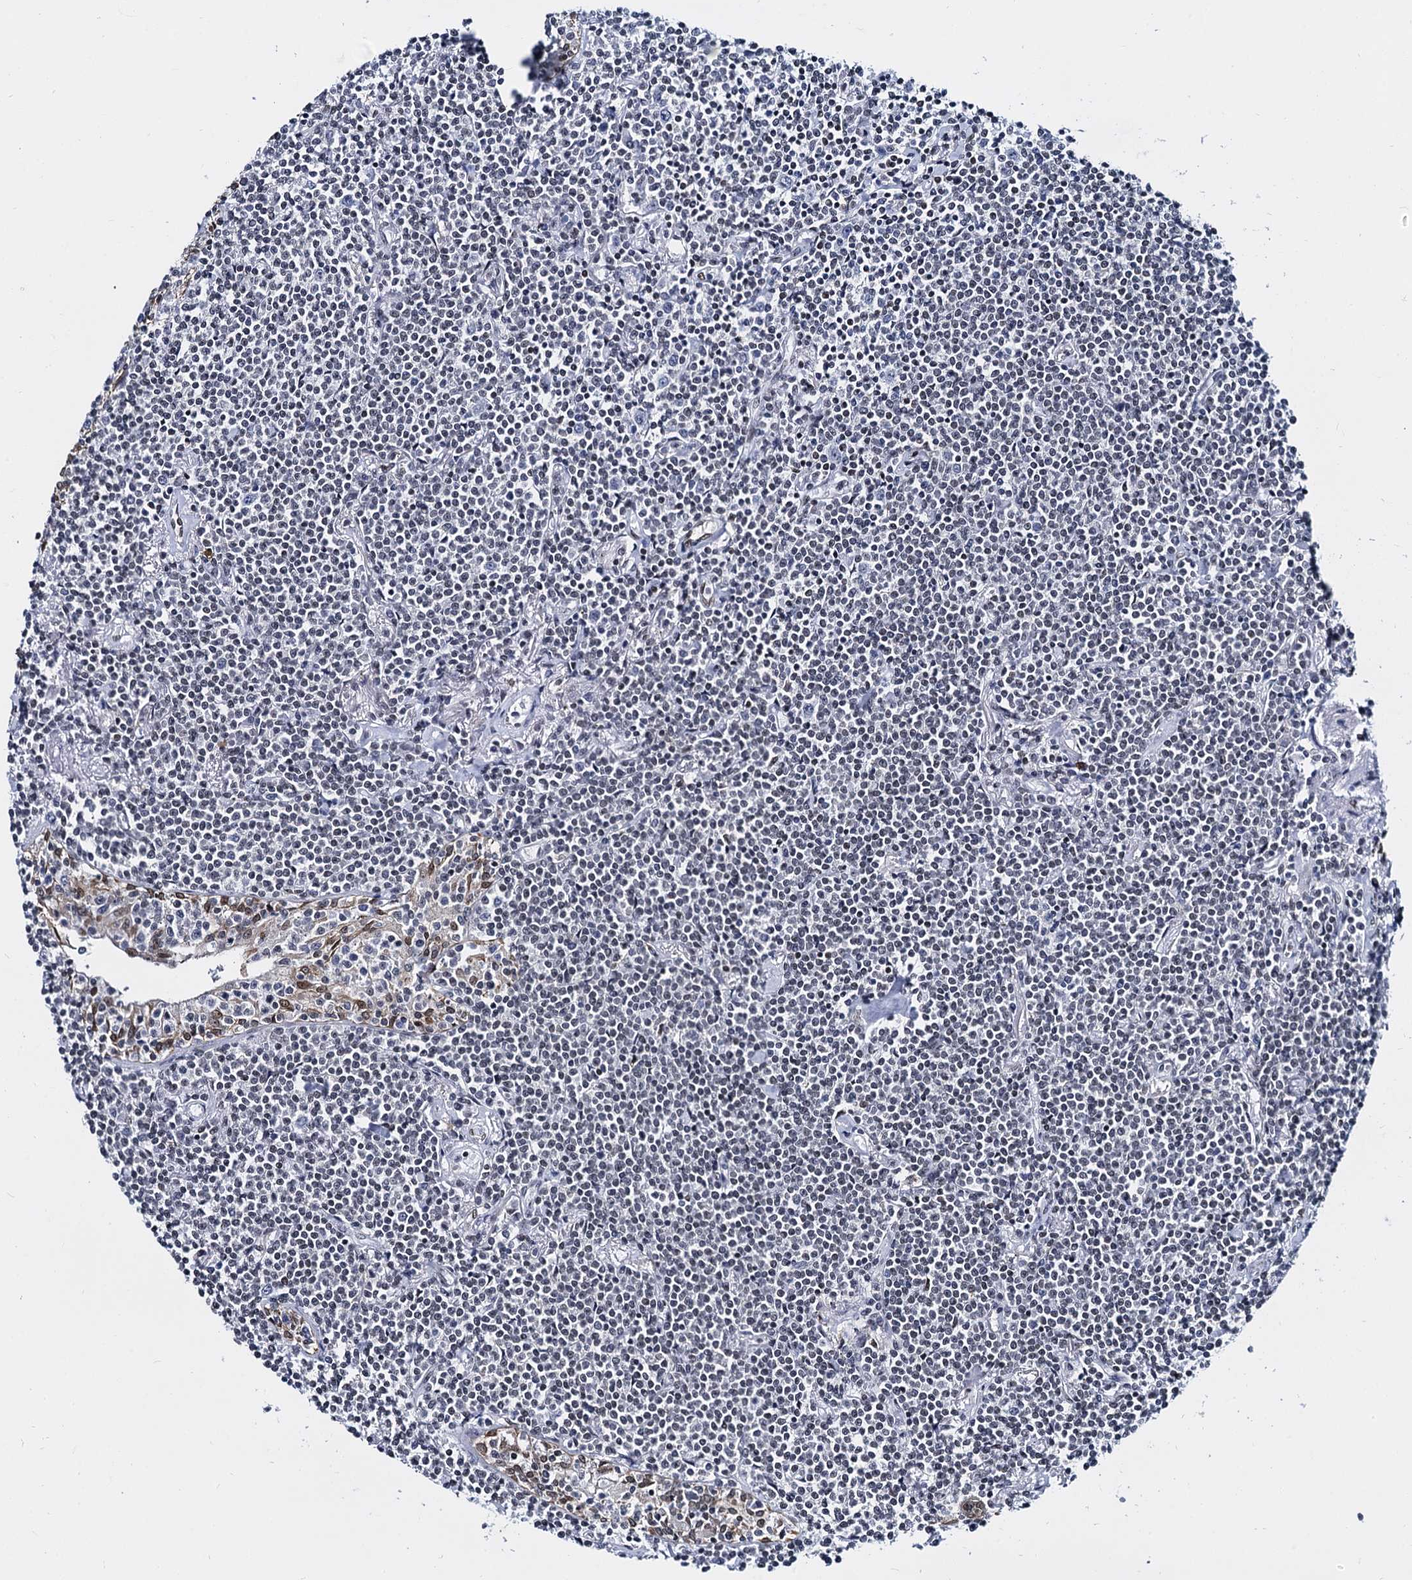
{"staining": {"intensity": "weak", "quantity": "25%-75%", "location": "nuclear"}, "tissue": "lymphoma", "cell_type": "Tumor cells", "image_type": "cancer", "snomed": [{"axis": "morphology", "description": "Malignant lymphoma, non-Hodgkin's type, Low grade"}, {"axis": "topography", "description": "Lung"}], "caption": "Weak nuclear staining for a protein is appreciated in approximately 25%-75% of tumor cells of low-grade malignant lymphoma, non-Hodgkin's type using IHC.", "gene": "CMAS", "patient": {"sex": "female", "age": 71}}